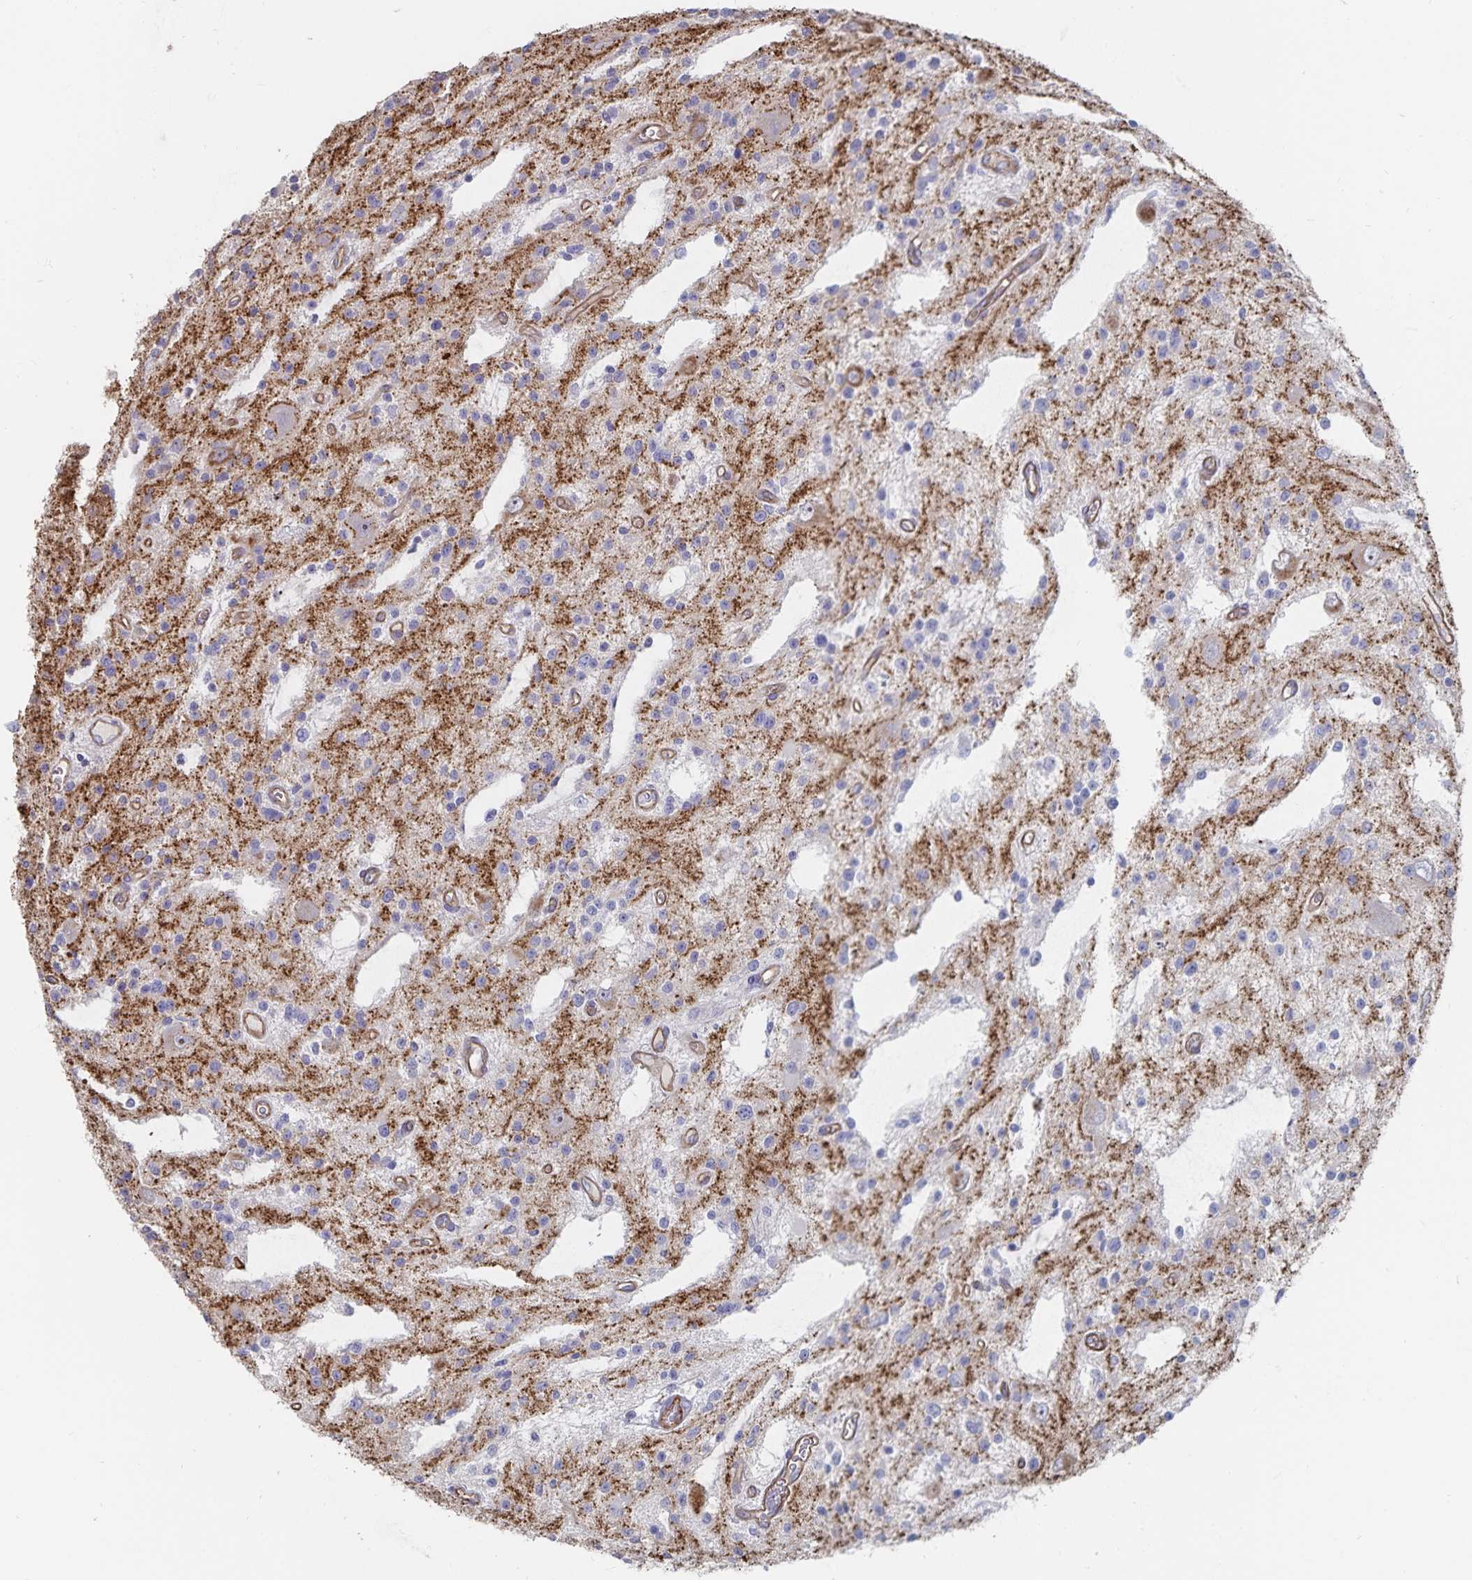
{"staining": {"intensity": "negative", "quantity": "none", "location": "none"}, "tissue": "glioma", "cell_type": "Tumor cells", "image_type": "cancer", "snomed": [{"axis": "morphology", "description": "Glioma, malignant, Low grade"}, {"axis": "topography", "description": "Brain"}], "caption": "Tumor cells show no significant protein expression in malignant glioma (low-grade).", "gene": "SSTR1", "patient": {"sex": "male", "age": 43}}